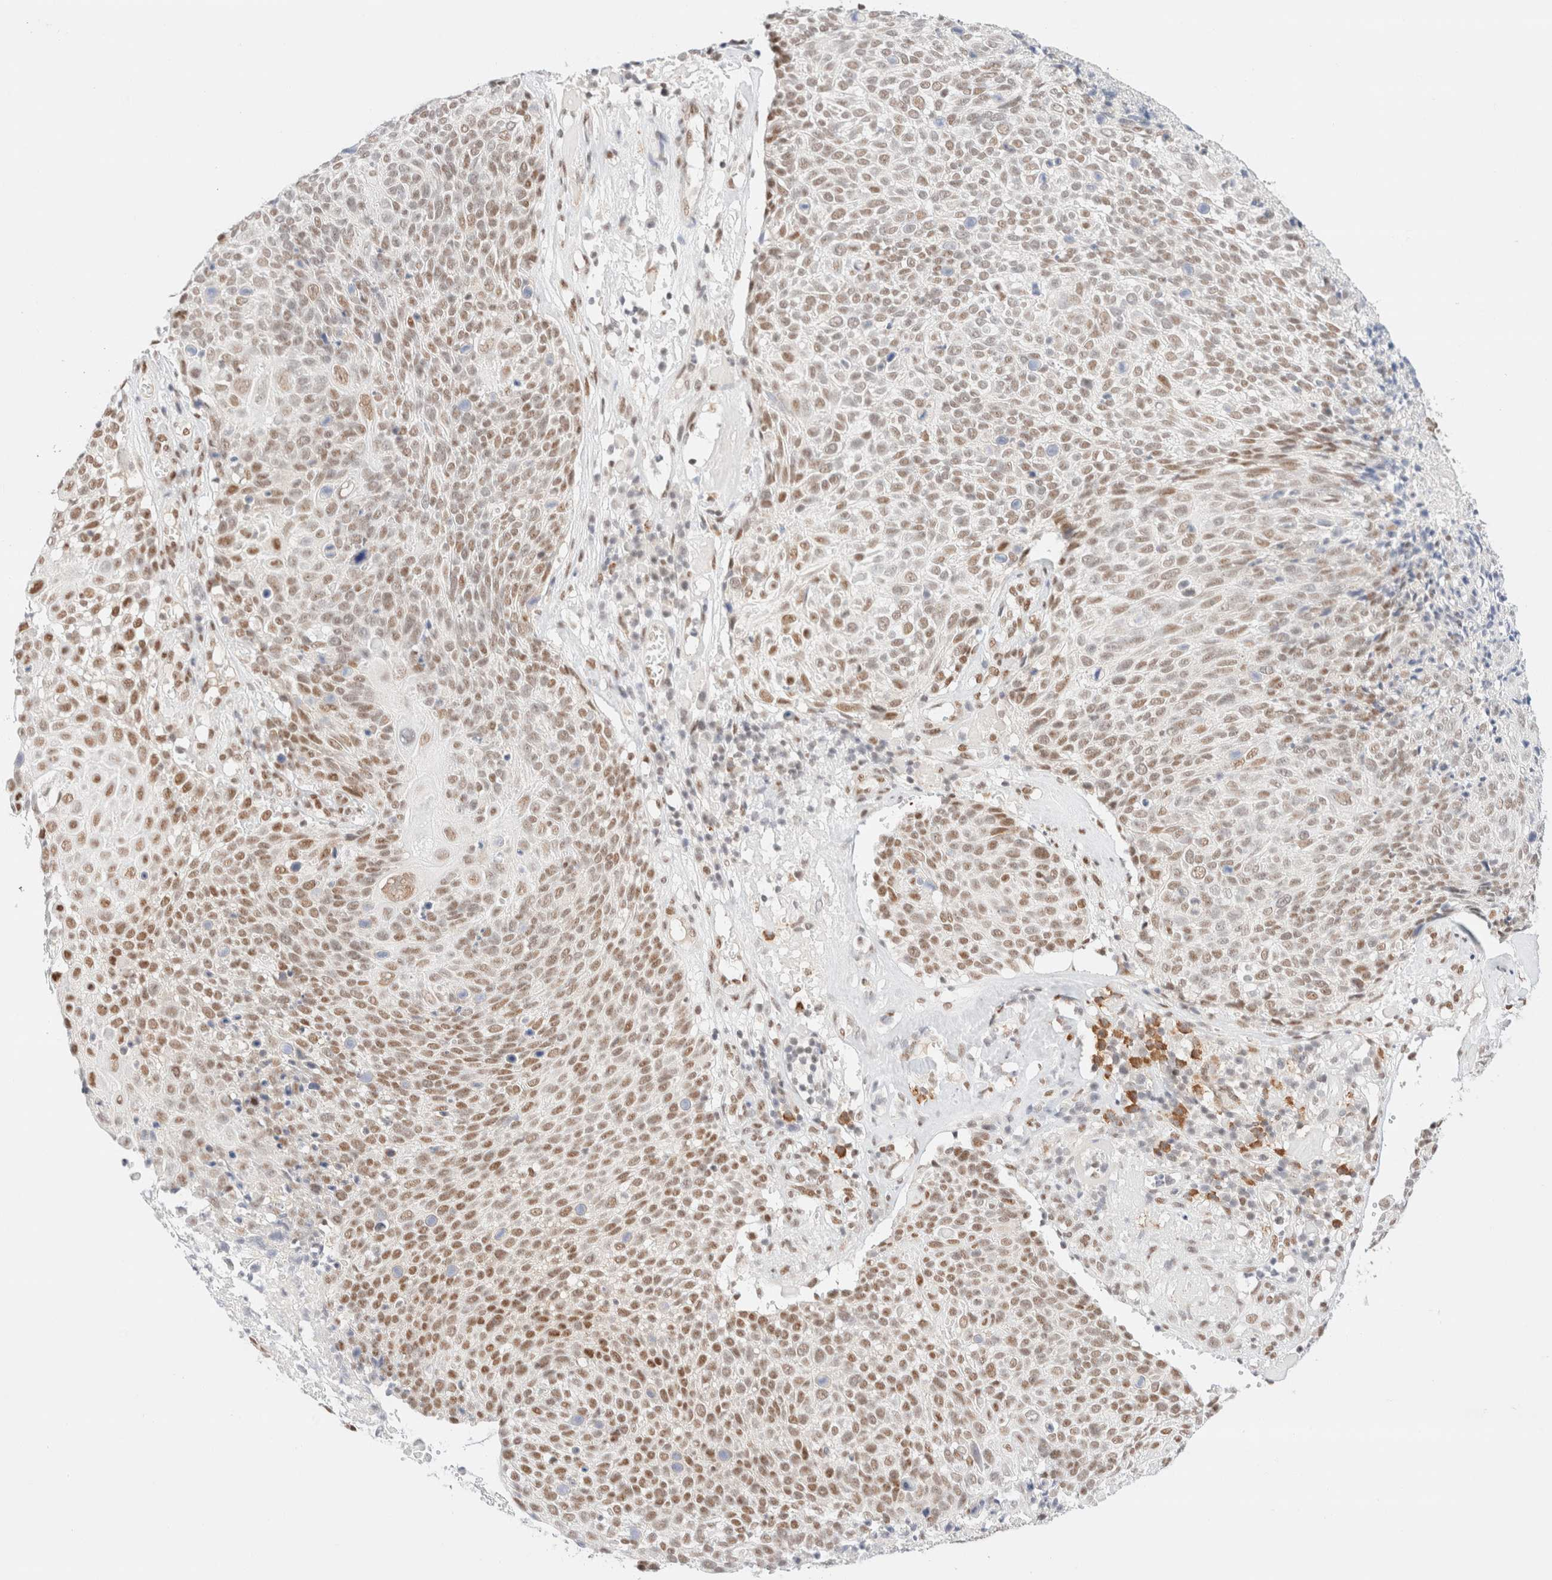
{"staining": {"intensity": "moderate", "quantity": ">75%", "location": "nuclear"}, "tissue": "cervical cancer", "cell_type": "Tumor cells", "image_type": "cancer", "snomed": [{"axis": "morphology", "description": "Squamous cell carcinoma, NOS"}, {"axis": "topography", "description": "Cervix"}], "caption": "Protein expression analysis of cervical cancer demonstrates moderate nuclear staining in about >75% of tumor cells.", "gene": "CIC", "patient": {"sex": "female", "age": 74}}